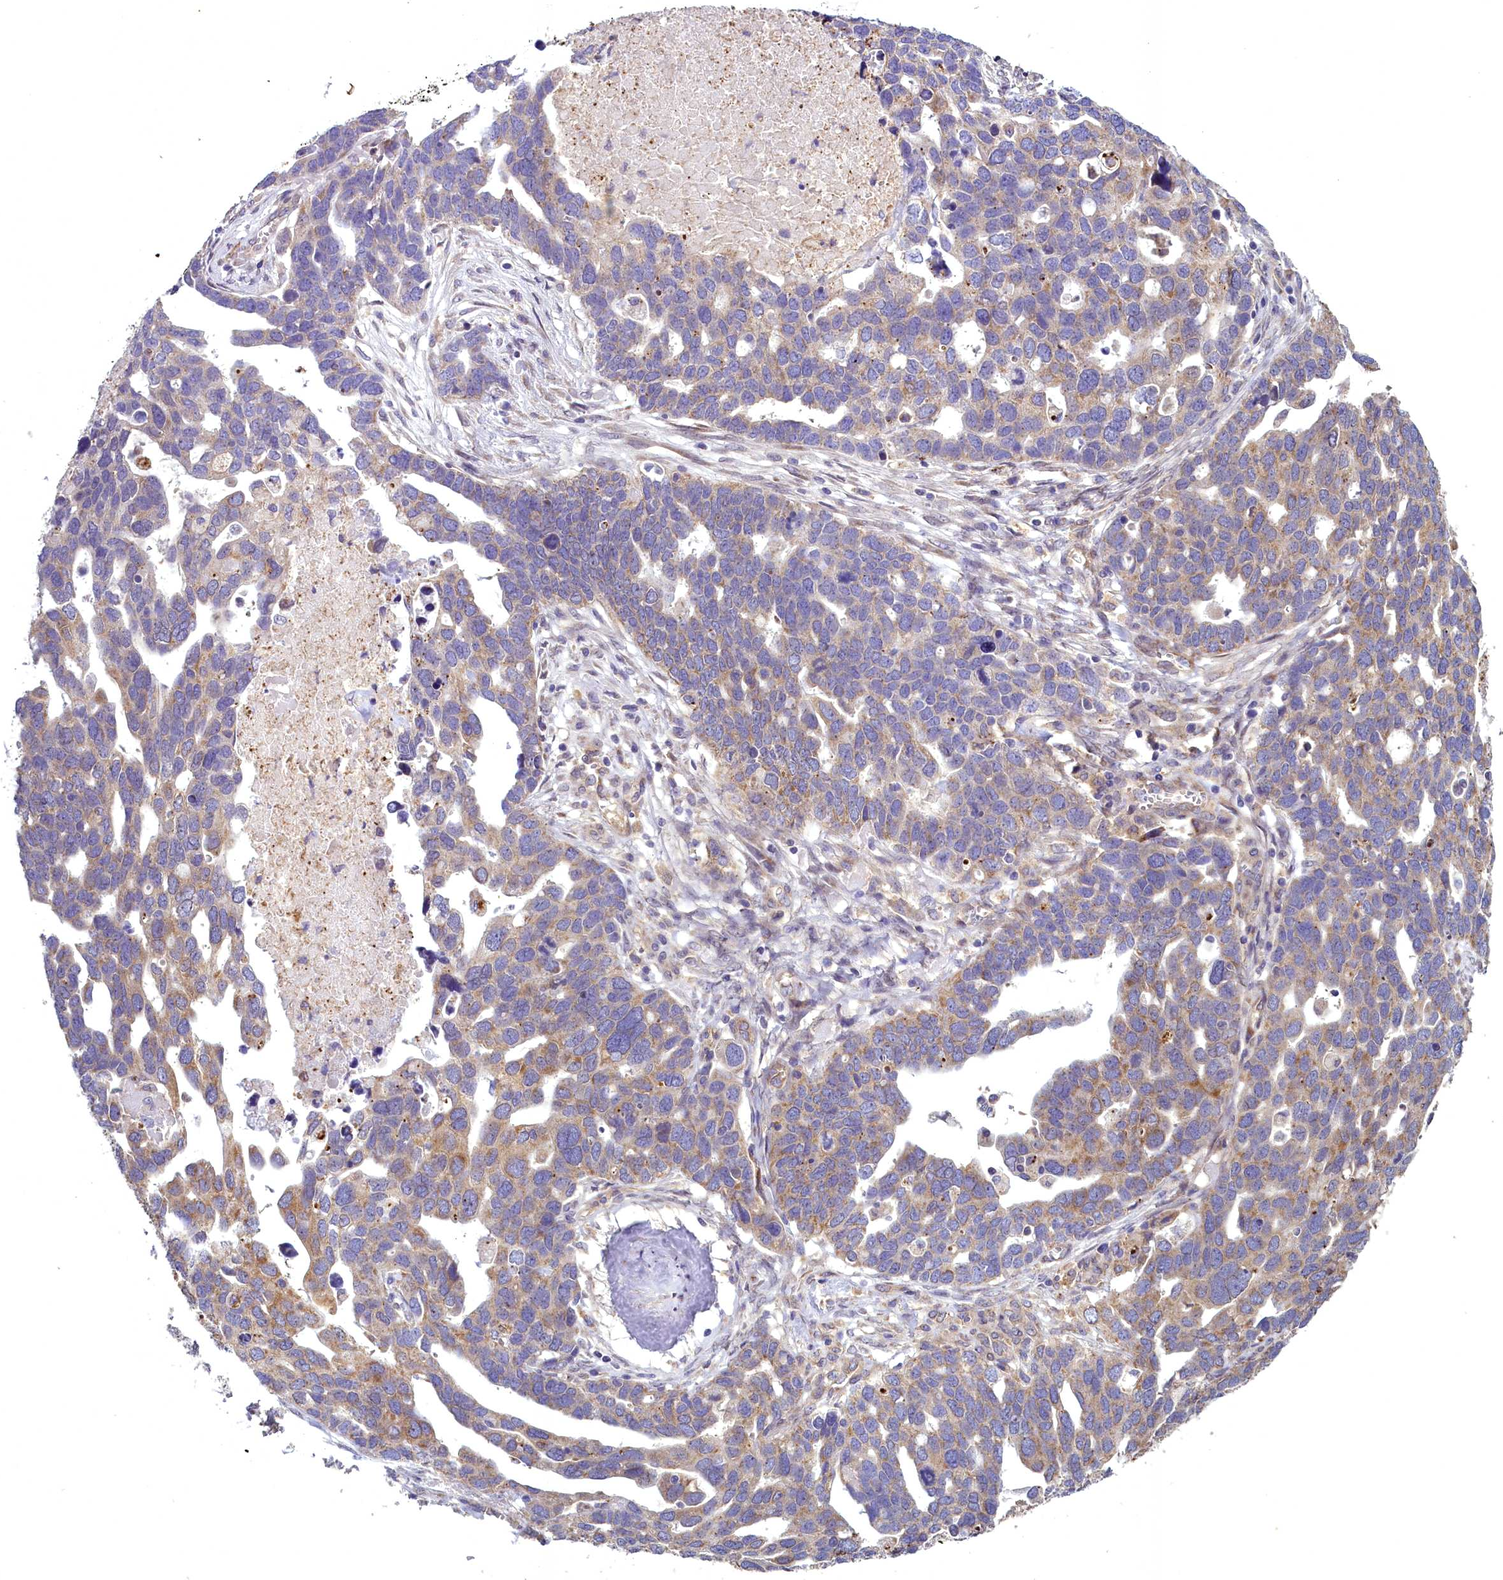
{"staining": {"intensity": "moderate", "quantity": "<25%", "location": "cytoplasmic/membranous"}, "tissue": "ovarian cancer", "cell_type": "Tumor cells", "image_type": "cancer", "snomed": [{"axis": "morphology", "description": "Cystadenocarcinoma, serous, NOS"}, {"axis": "topography", "description": "Ovary"}], "caption": "There is low levels of moderate cytoplasmic/membranous expression in tumor cells of serous cystadenocarcinoma (ovarian), as demonstrated by immunohistochemical staining (brown color).", "gene": "ACAD8", "patient": {"sex": "female", "age": 54}}